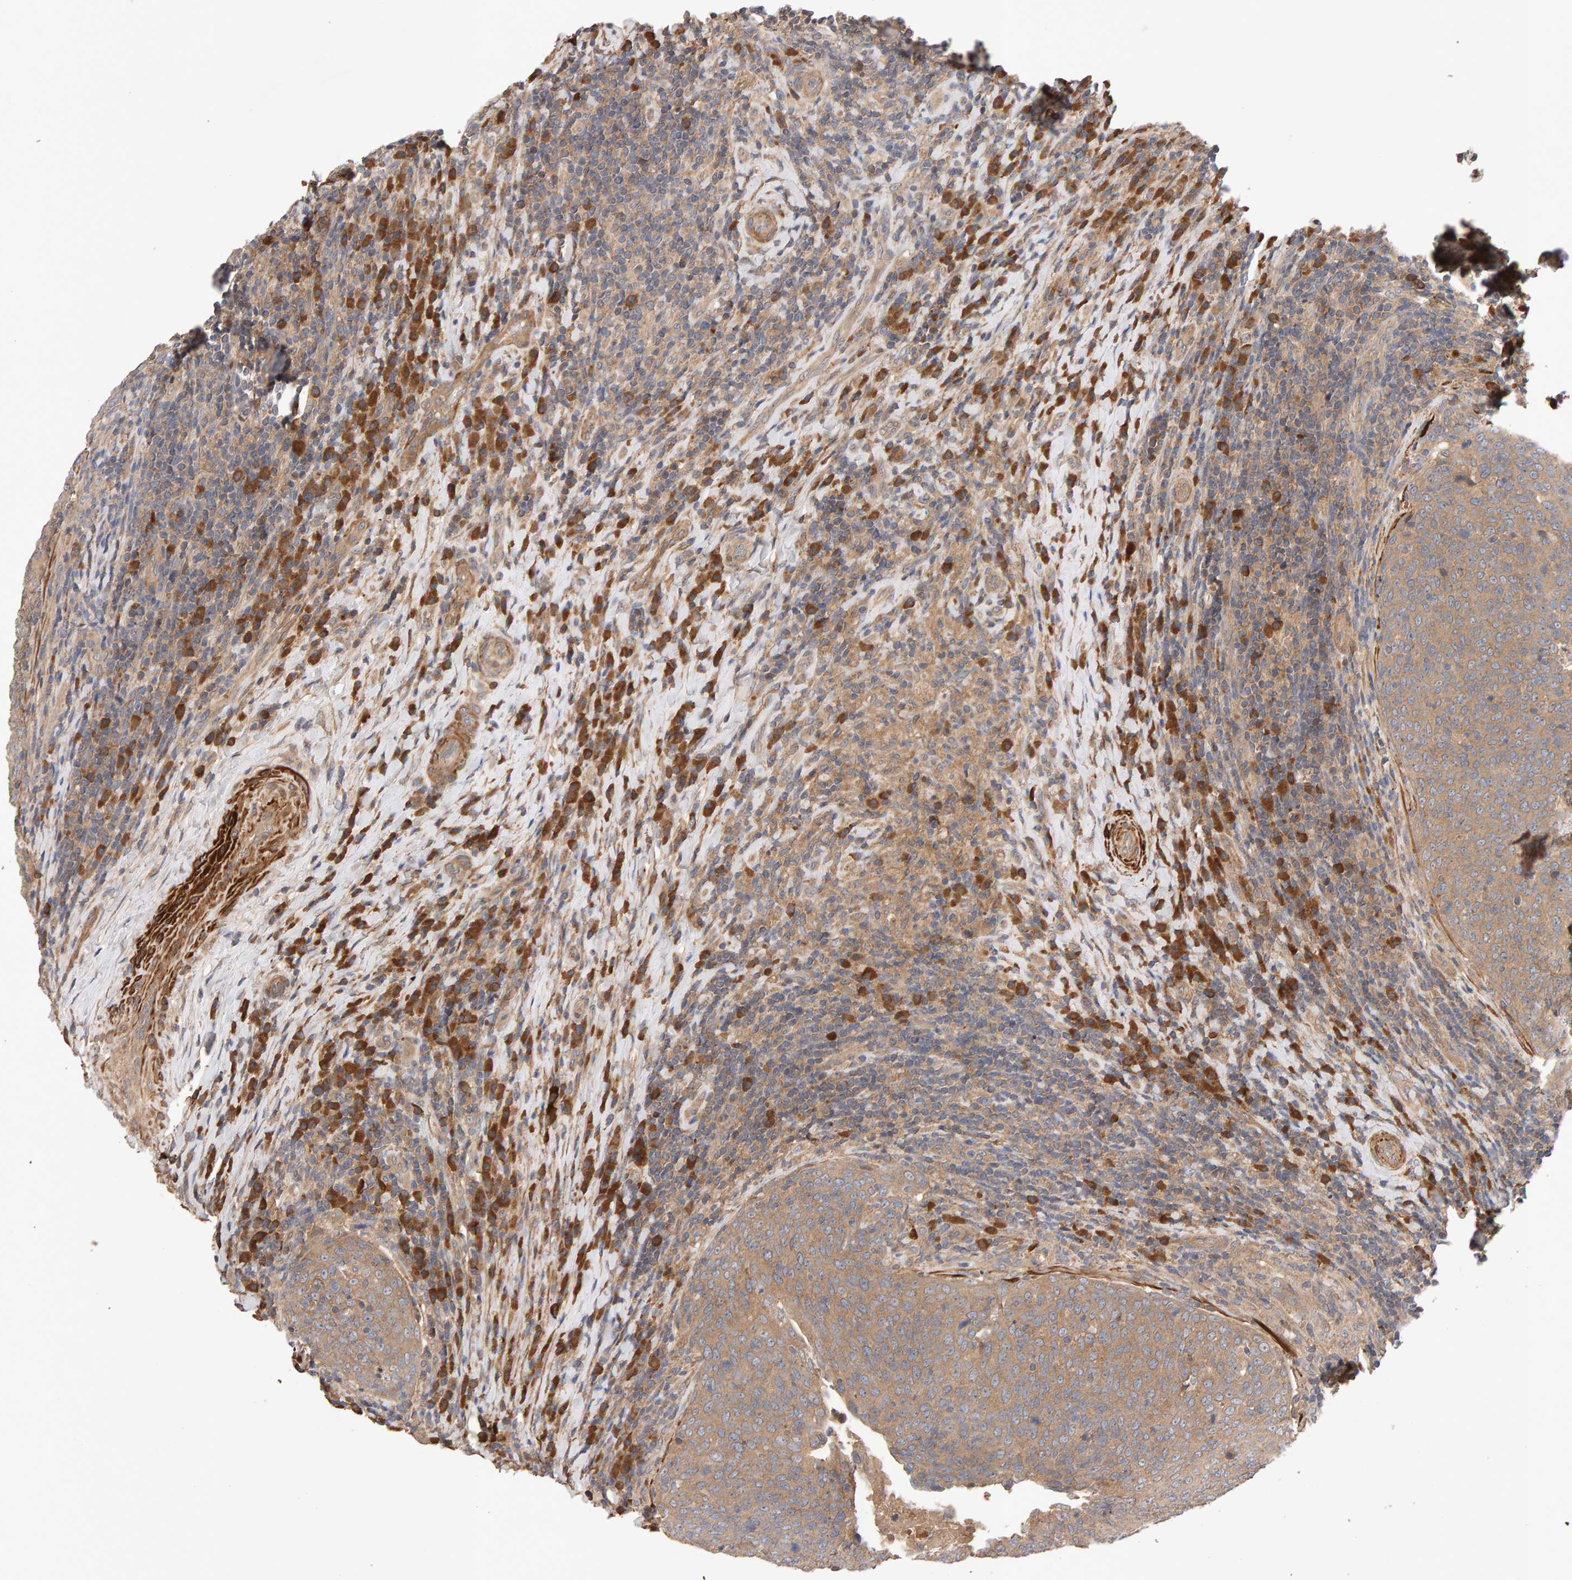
{"staining": {"intensity": "weak", "quantity": ">75%", "location": "cytoplasmic/membranous"}, "tissue": "head and neck cancer", "cell_type": "Tumor cells", "image_type": "cancer", "snomed": [{"axis": "morphology", "description": "Squamous cell carcinoma, NOS"}, {"axis": "morphology", "description": "Squamous cell carcinoma, metastatic, NOS"}, {"axis": "topography", "description": "Lymph node"}, {"axis": "topography", "description": "Head-Neck"}], "caption": "About >75% of tumor cells in human head and neck squamous cell carcinoma show weak cytoplasmic/membranous protein expression as visualized by brown immunohistochemical staining.", "gene": "RNF19A", "patient": {"sex": "male", "age": 62}}